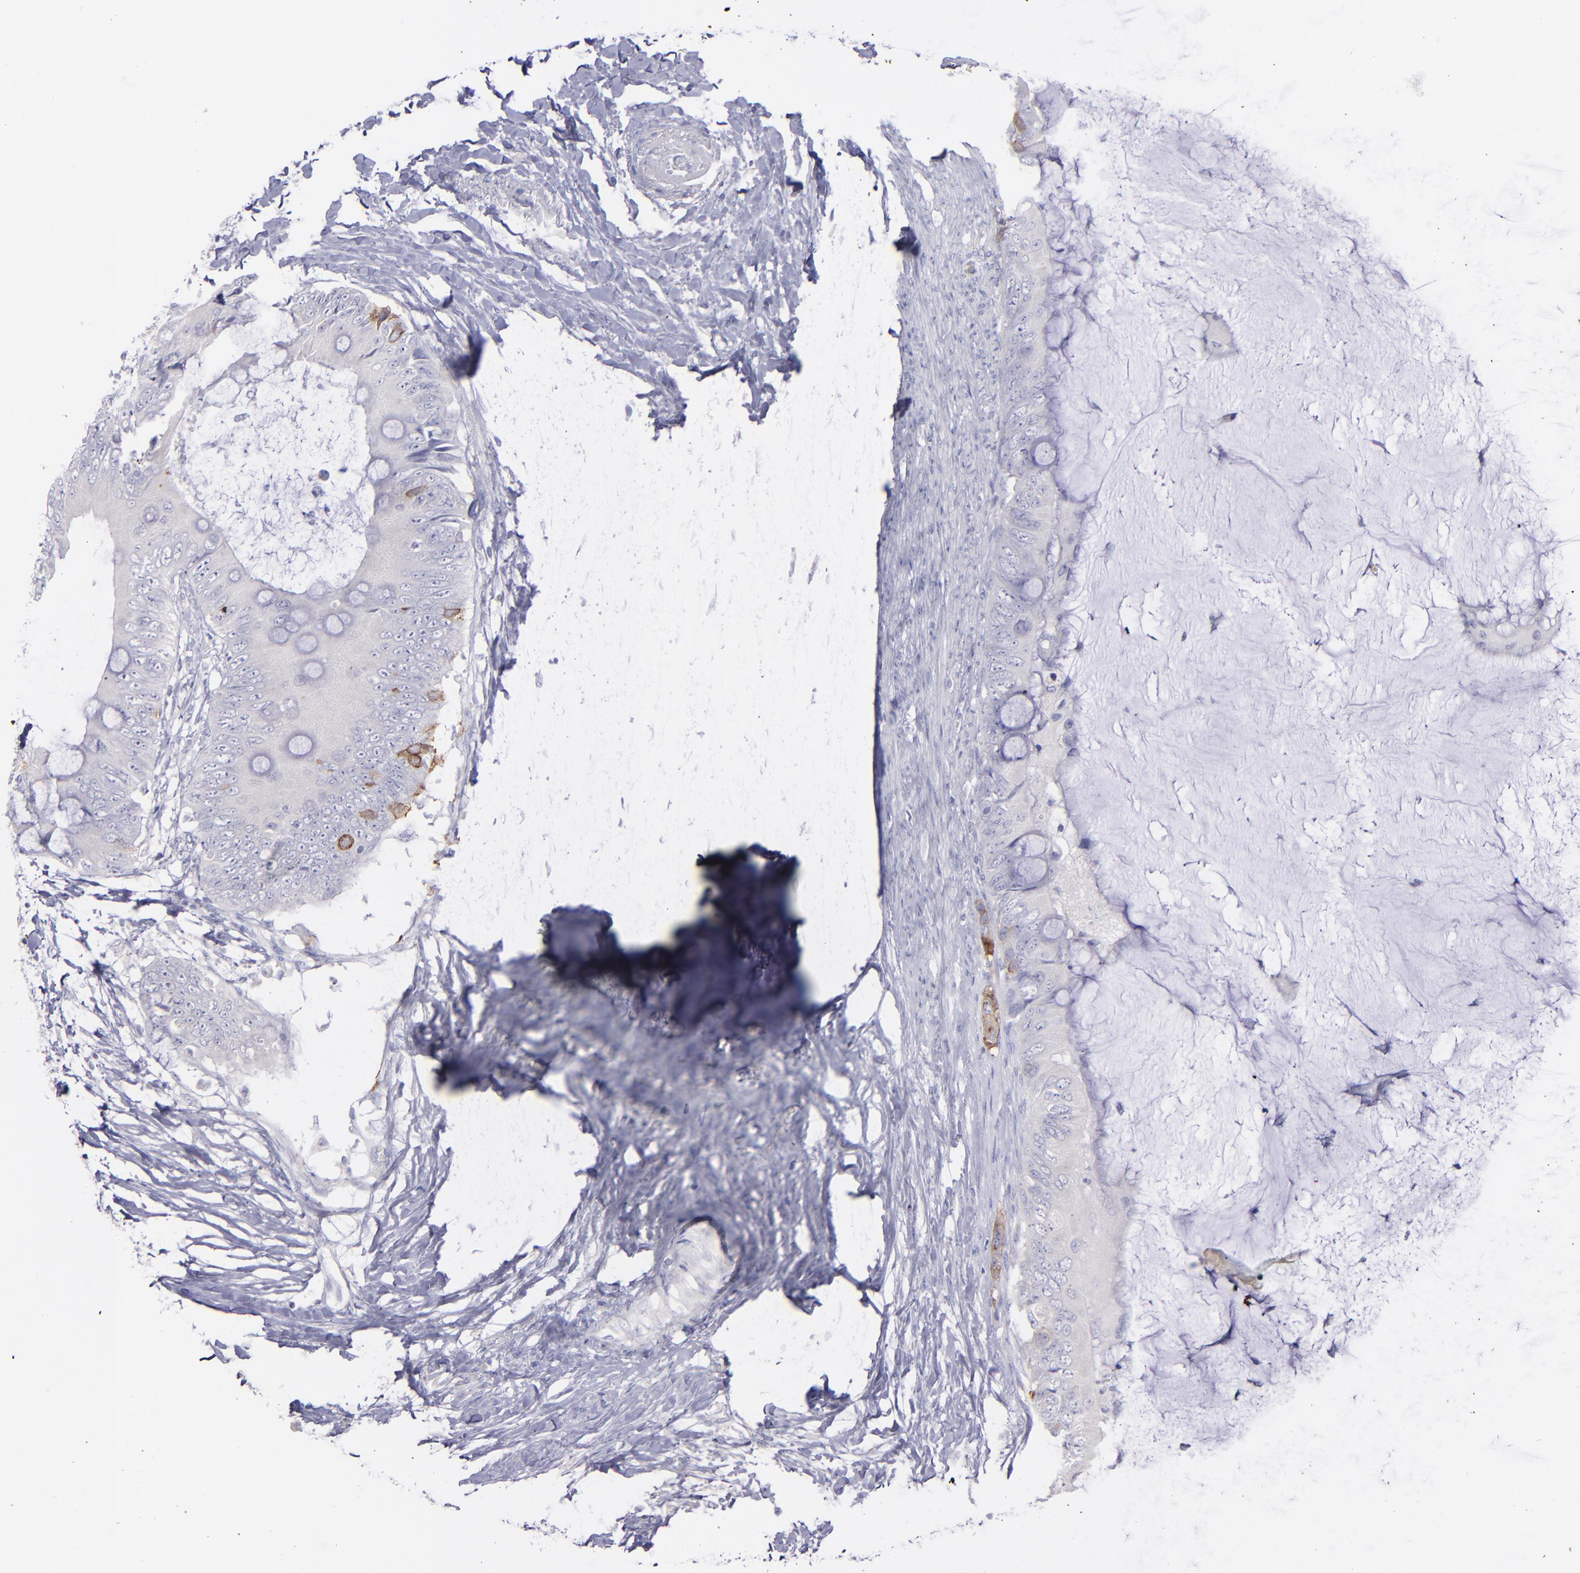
{"staining": {"intensity": "negative", "quantity": "none", "location": "none"}, "tissue": "colorectal cancer", "cell_type": "Tumor cells", "image_type": "cancer", "snomed": [{"axis": "morphology", "description": "Normal tissue, NOS"}, {"axis": "morphology", "description": "Adenocarcinoma, NOS"}, {"axis": "topography", "description": "Rectum"}, {"axis": "topography", "description": "Peripheral nerve tissue"}], "caption": "Tumor cells show no significant protein expression in colorectal cancer (adenocarcinoma).", "gene": "SNAP25", "patient": {"sex": "female", "age": 77}}